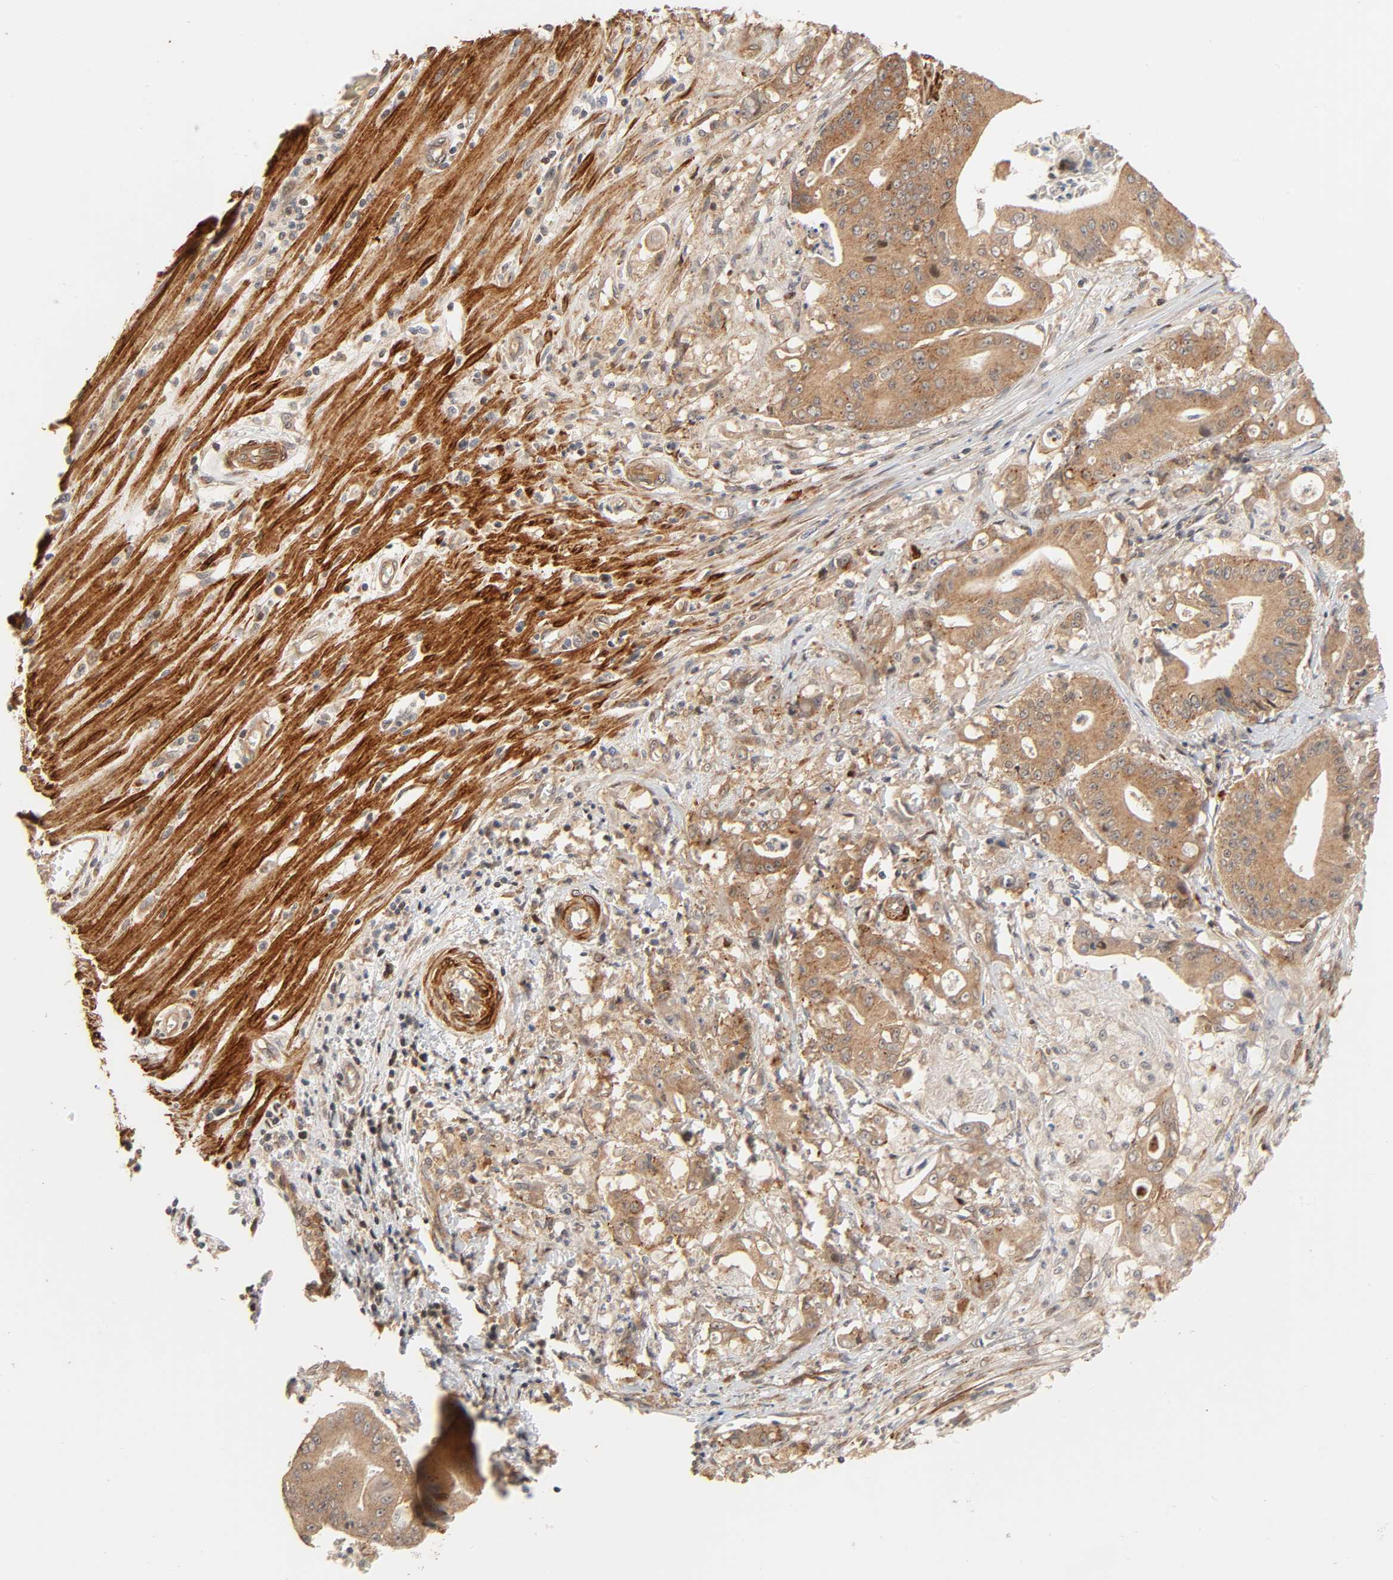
{"staining": {"intensity": "moderate", "quantity": ">75%", "location": "cytoplasmic/membranous"}, "tissue": "pancreatic cancer", "cell_type": "Tumor cells", "image_type": "cancer", "snomed": [{"axis": "morphology", "description": "Normal tissue, NOS"}, {"axis": "topography", "description": "Lymph node"}], "caption": "An image of human pancreatic cancer stained for a protein displays moderate cytoplasmic/membranous brown staining in tumor cells.", "gene": "NEMF", "patient": {"sex": "male", "age": 62}}